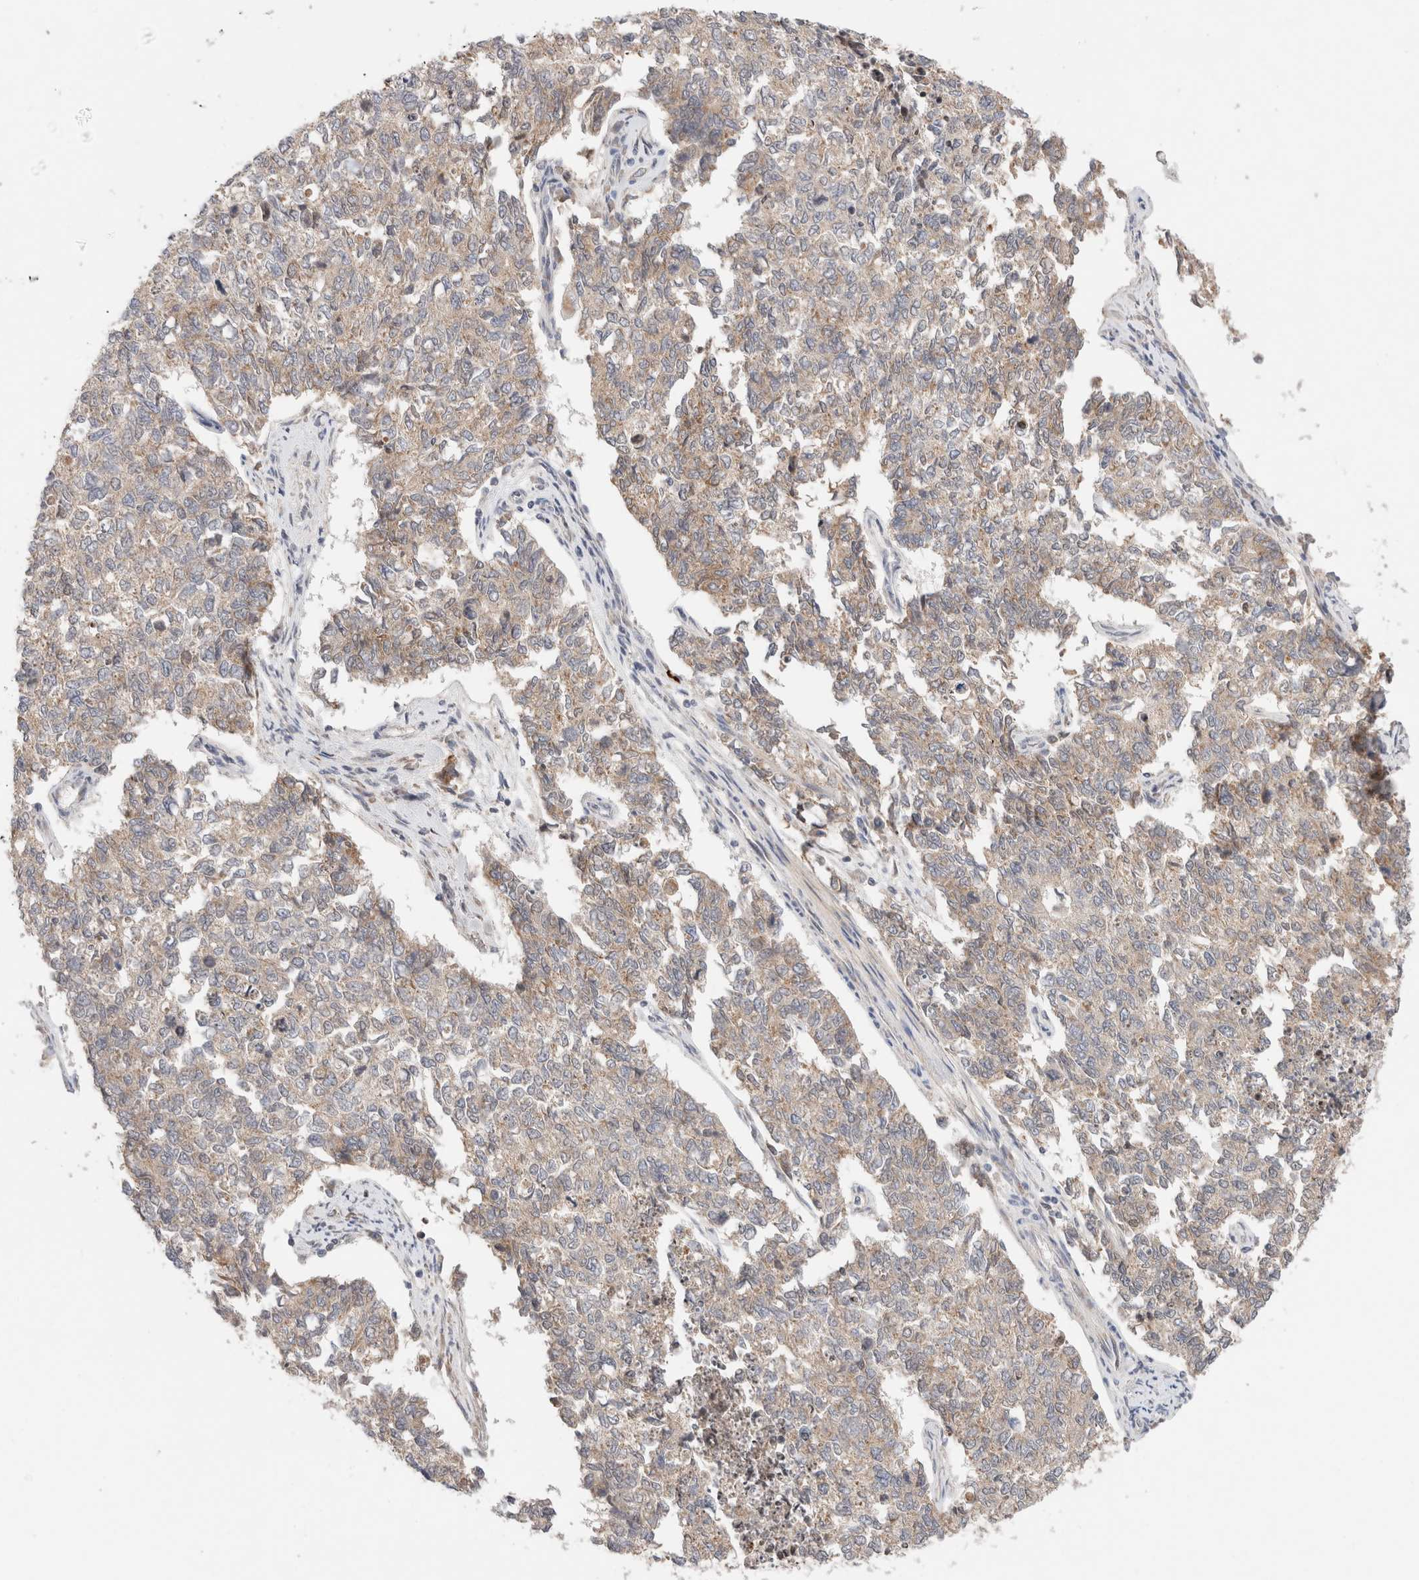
{"staining": {"intensity": "moderate", "quantity": "<25%", "location": "cytoplasmic/membranous"}, "tissue": "cervical cancer", "cell_type": "Tumor cells", "image_type": "cancer", "snomed": [{"axis": "morphology", "description": "Squamous cell carcinoma, NOS"}, {"axis": "topography", "description": "Cervix"}], "caption": "Cervical cancer stained for a protein shows moderate cytoplasmic/membranous positivity in tumor cells.", "gene": "ERI3", "patient": {"sex": "female", "age": 63}}